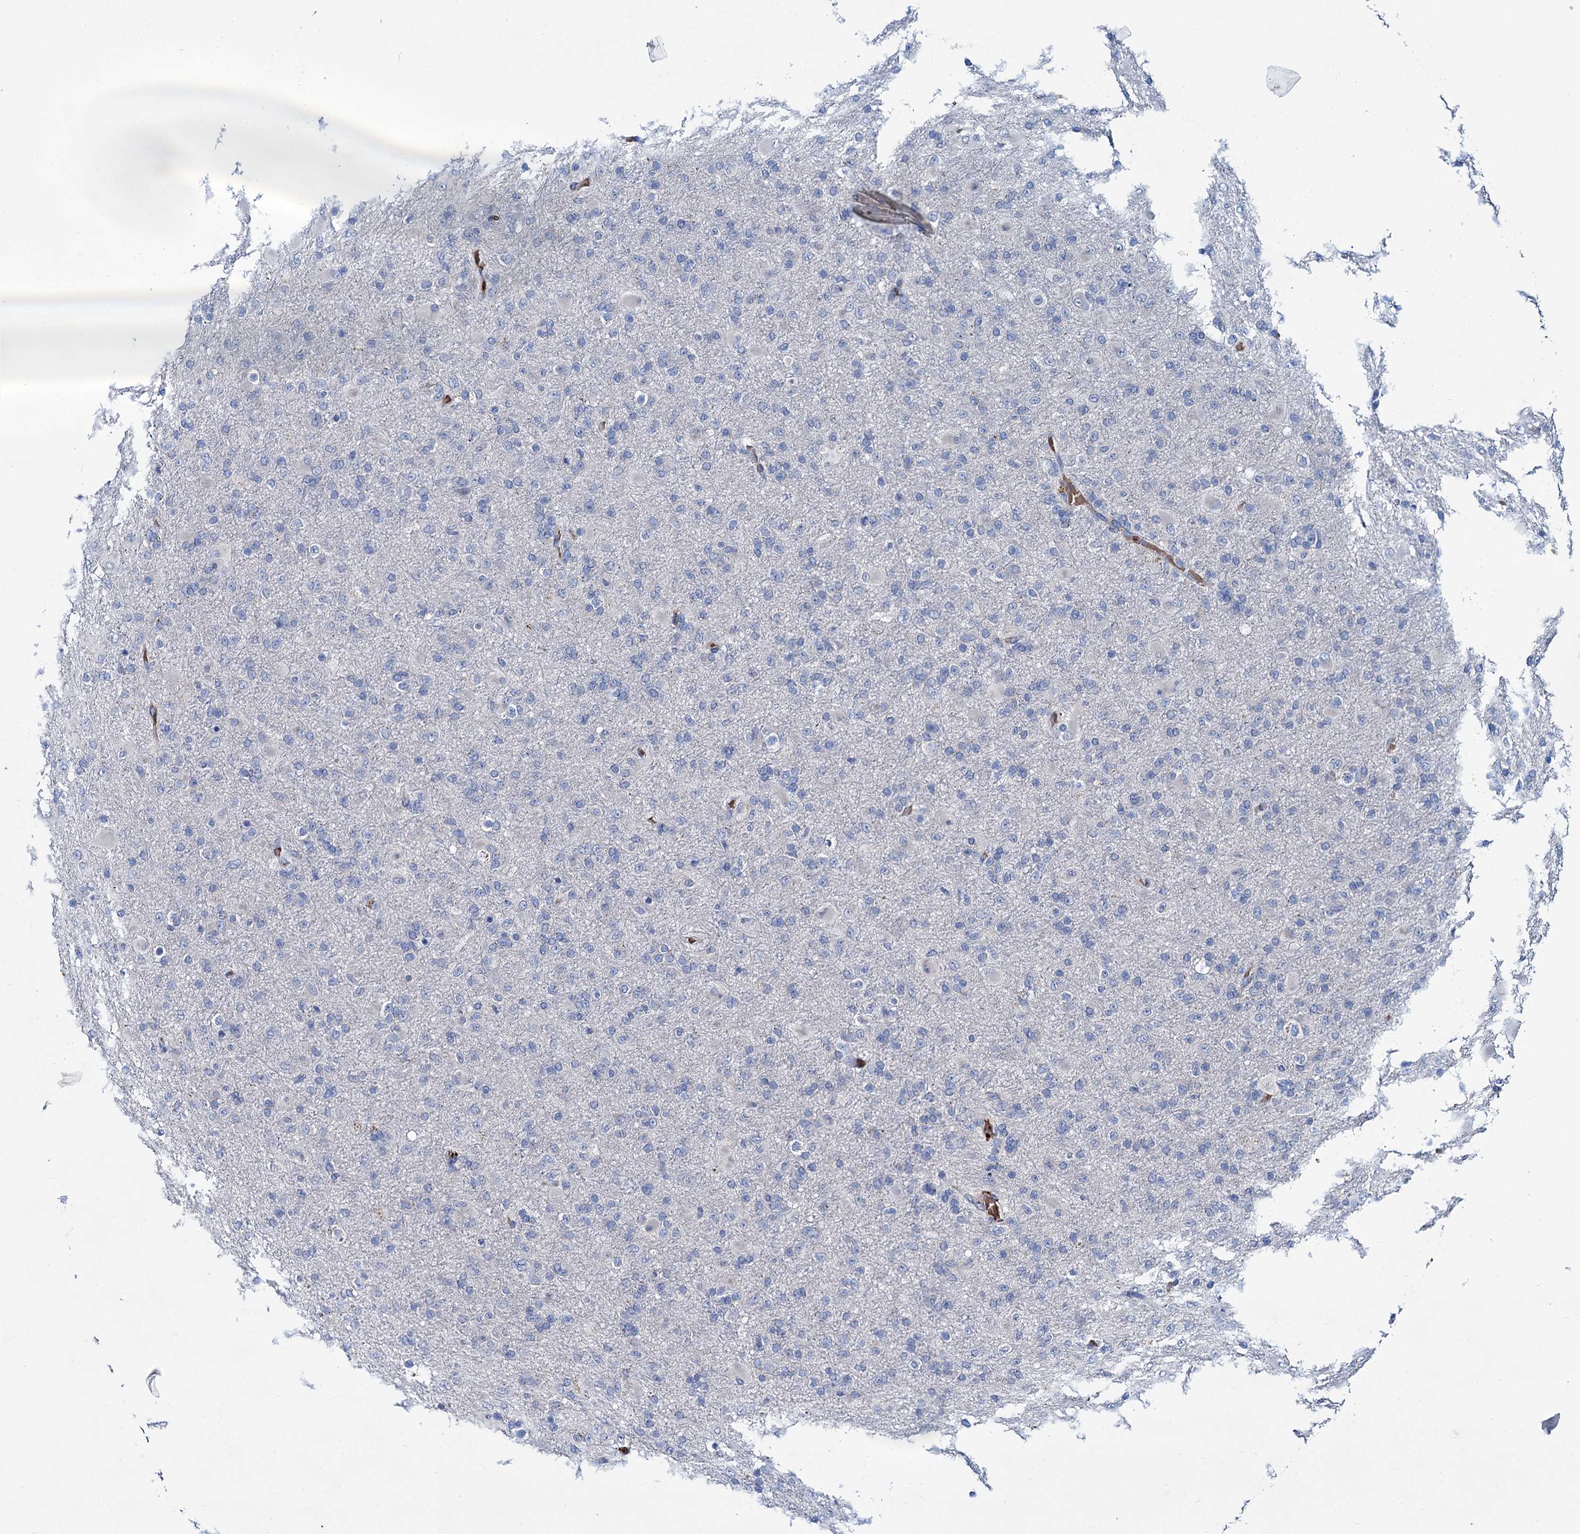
{"staining": {"intensity": "negative", "quantity": "none", "location": "none"}, "tissue": "glioma", "cell_type": "Tumor cells", "image_type": "cancer", "snomed": [{"axis": "morphology", "description": "Glioma, malignant, Low grade"}, {"axis": "topography", "description": "Brain"}], "caption": "A photomicrograph of malignant low-grade glioma stained for a protein shows no brown staining in tumor cells. Nuclei are stained in blue.", "gene": "ATG2A", "patient": {"sex": "male", "age": 65}}